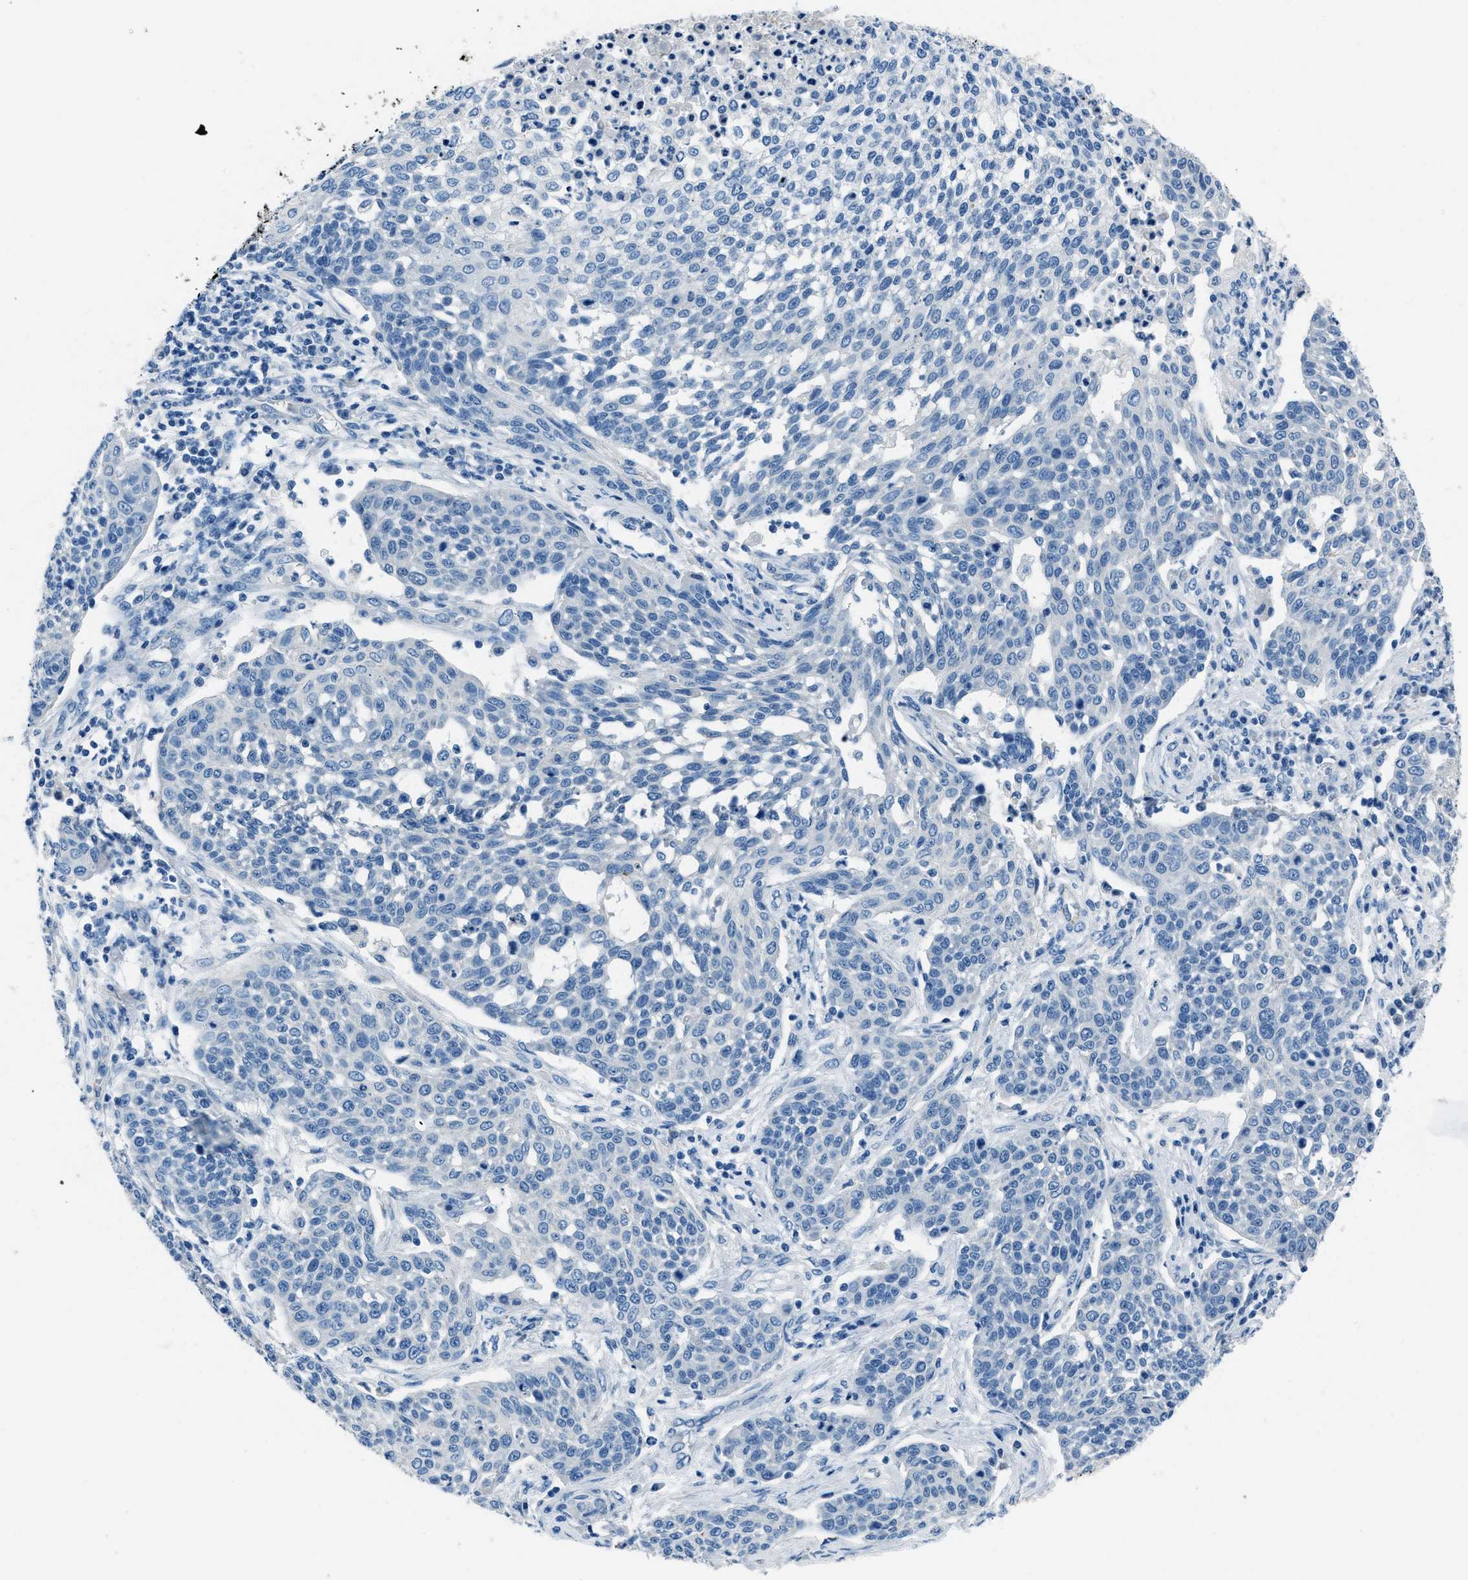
{"staining": {"intensity": "negative", "quantity": "none", "location": "none"}, "tissue": "cervical cancer", "cell_type": "Tumor cells", "image_type": "cancer", "snomed": [{"axis": "morphology", "description": "Squamous cell carcinoma, NOS"}, {"axis": "topography", "description": "Cervix"}], "caption": "A high-resolution histopathology image shows immunohistochemistry staining of cervical squamous cell carcinoma, which shows no significant expression in tumor cells.", "gene": "AMACR", "patient": {"sex": "female", "age": 34}}